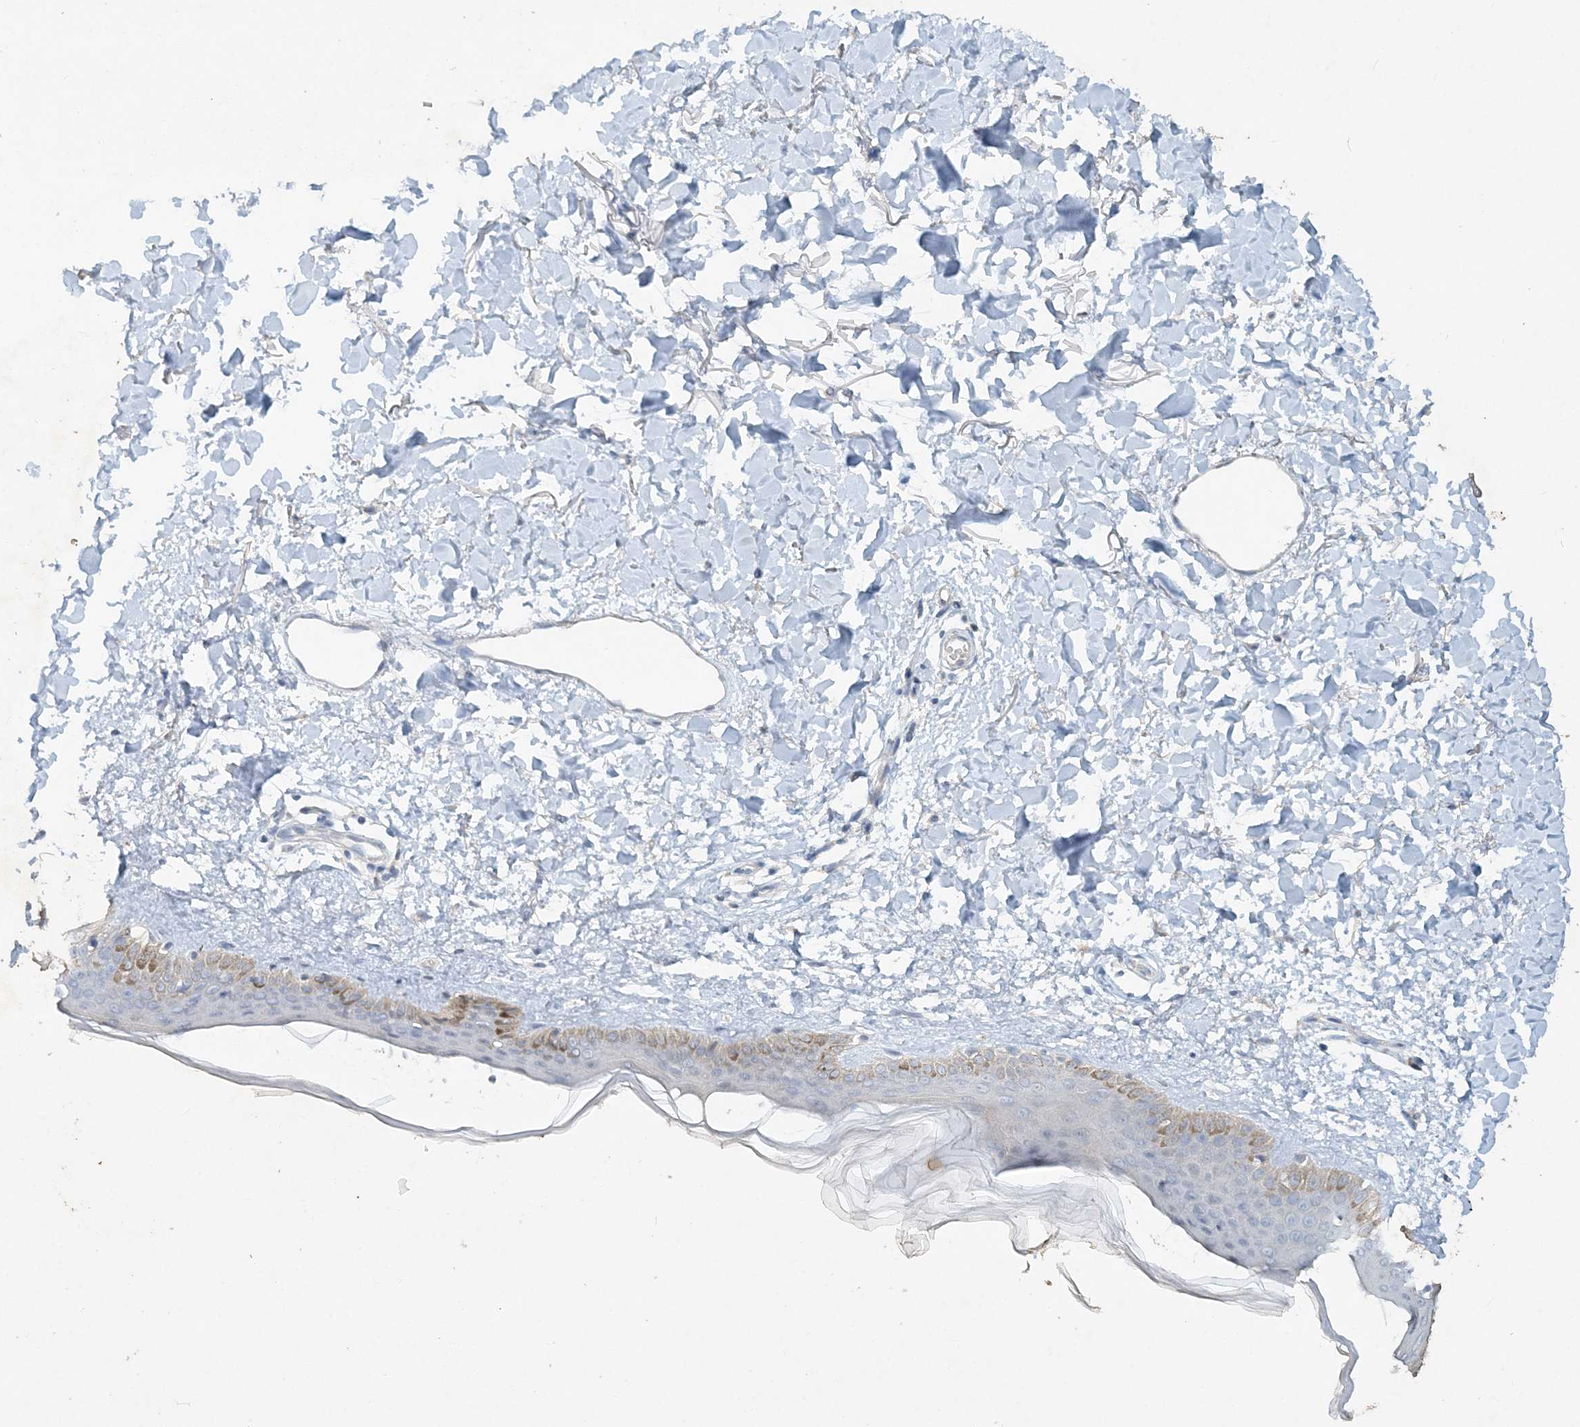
{"staining": {"intensity": "negative", "quantity": "none", "location": "none"}, "tissue": "skin", "cell_type": "Fibroblasts", "image_type": "normal", "snomed": [{"axis": "morphology", "description": "Normal tissue, NOS"}, {"axis": "topography", "description": "Skin"}], "caption": "The immunohistochemistry (IHC) photomicrograph has no significant staining in fibroblasts of skin.", "gene": "DNAH5", "patient": {"sex": "female", "age": 58}}